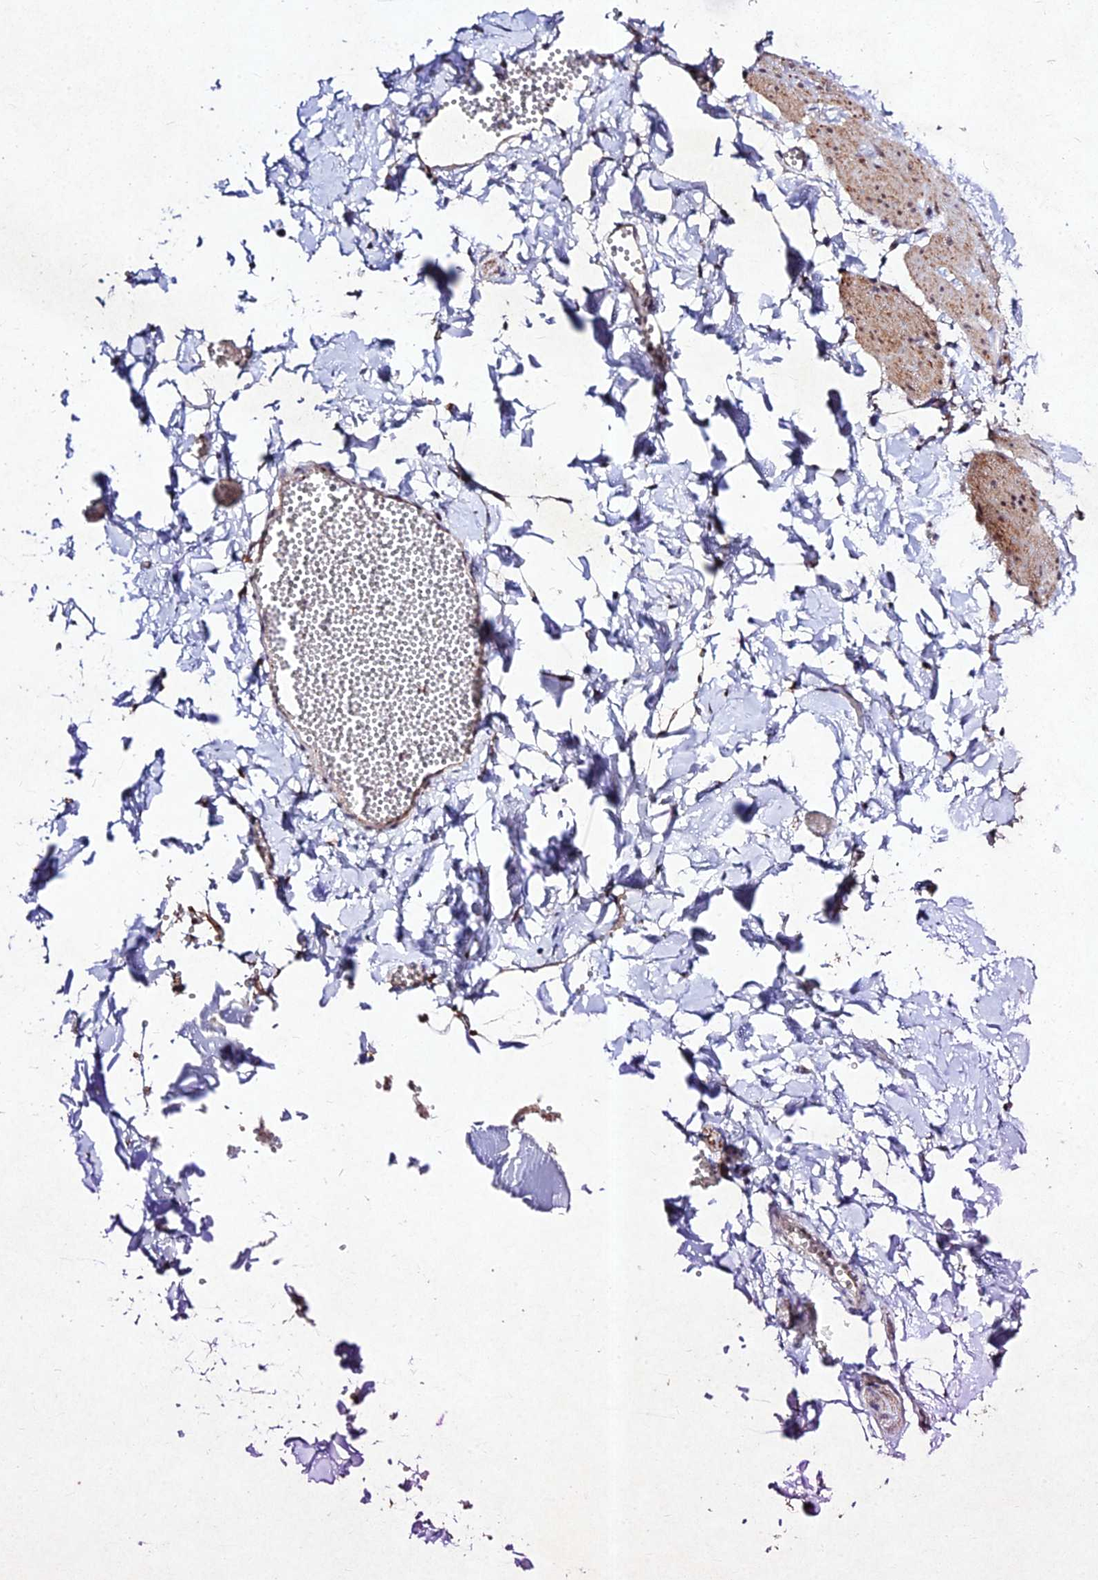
{"staining": {"intensity": "negative", "quantity": "none", "location": "none"}, "tissue": "adipose tissue", "cell_type": "Adipocytes", "image_type": "normal", "snomed": [{"axis": "morphology", "description": "Normal tissue, NOS"}, {"axis": "topography", "description": "Gallbladder"}, {"axis": "topography", "description": "Peripheral nerve tissue"}], "caption": "Immunohistochemistry (IHC) photomicrograph of normal adipose tissue: adipose tissue stained with DAB (3,3'-diaminobenzidine) reveals no significant protein positivity in adipocytes. (Brightfield microscopy of DAB (3,3'-diaminobenzidine) immunohistochemistry at high magnification).", "gene": "RAVER1", "patient": {"sex": "male", "age": 38}}